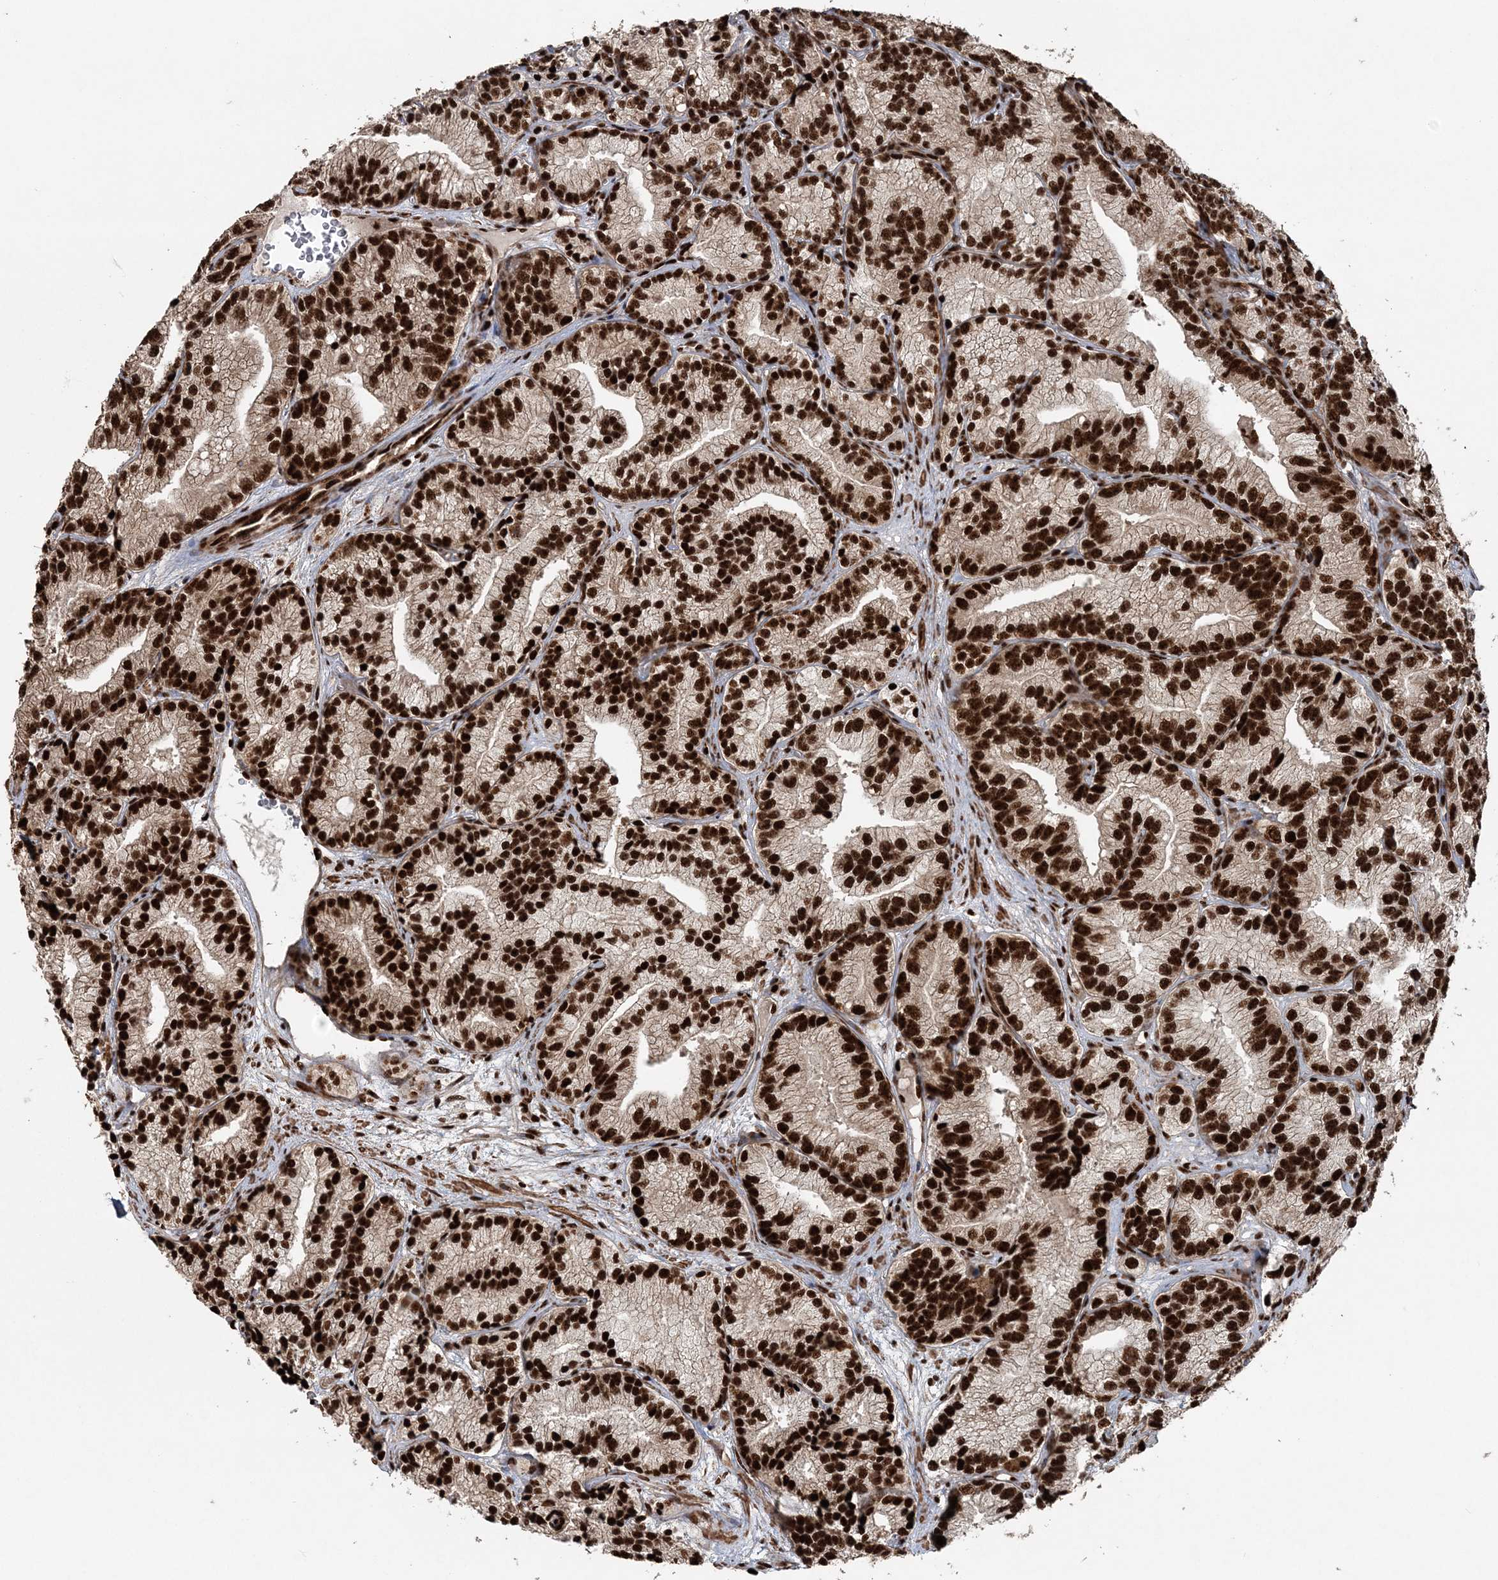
{"staining": {"intensity": "strong", "quantity": ">75%", "location": "nuclear"}, "tissue": "prostate cancer", "cell_type": "Tumor cells", "image_type": "cancer", "snomed": [{"axis": "morphology", "description": "Adenocarcinoma, Low grade"}, {"axis": "topography", "description": "Prostate"}], "caption": "Prostate cancer stained for a protein demonstrates strong nuclear positivity in tumor cells. The staining was performed using DAB (3,3'-diaminobenzidine), with brown indicating positive protein expression. Nuclei are stained blue with hematoxylin.", "gene": "EXOSC8", "patient": {"sex": "male", "age": 89}}